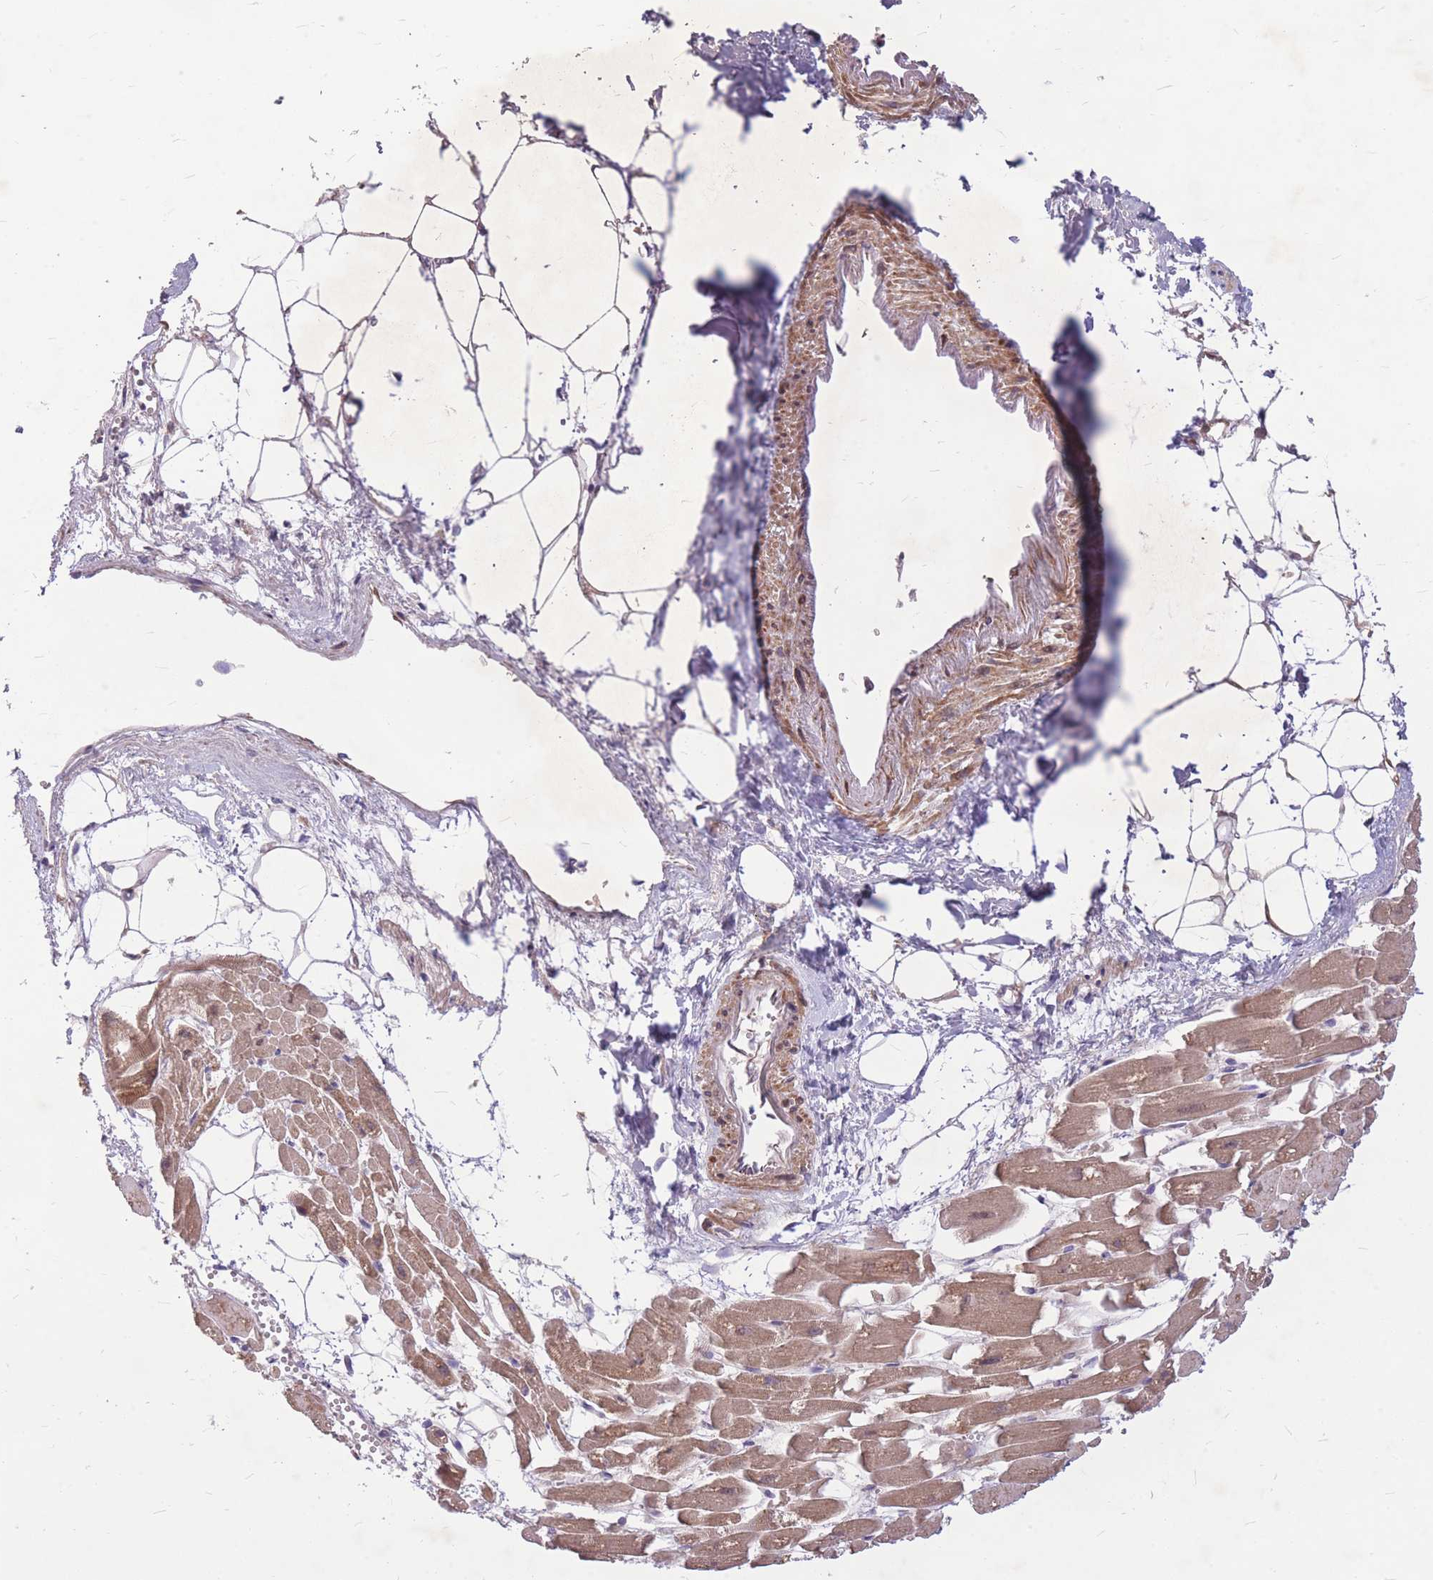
{"staining": {"intensity": "moderate", "quantity": ">75%", "location": "cytoplasmic/membranous,nuclear"}, "tissue": "heart muscle", "cell_type": "Cardiomyocytes", "image_type": "normal", "snomed": [{"axis": "morphology", "description": "Normal tissue, NOS"}, {"axis": "topography", "description": "Heart"}], "caption": "Normal heart muscle shows moderate cytoplasmic/membranous,nuclear positivity in approximately >75% of cardiomyocytes, visualized by immunohistochemistry.", "gene": "ERCC2", "patient": {"sex": "female", "age": 64}}